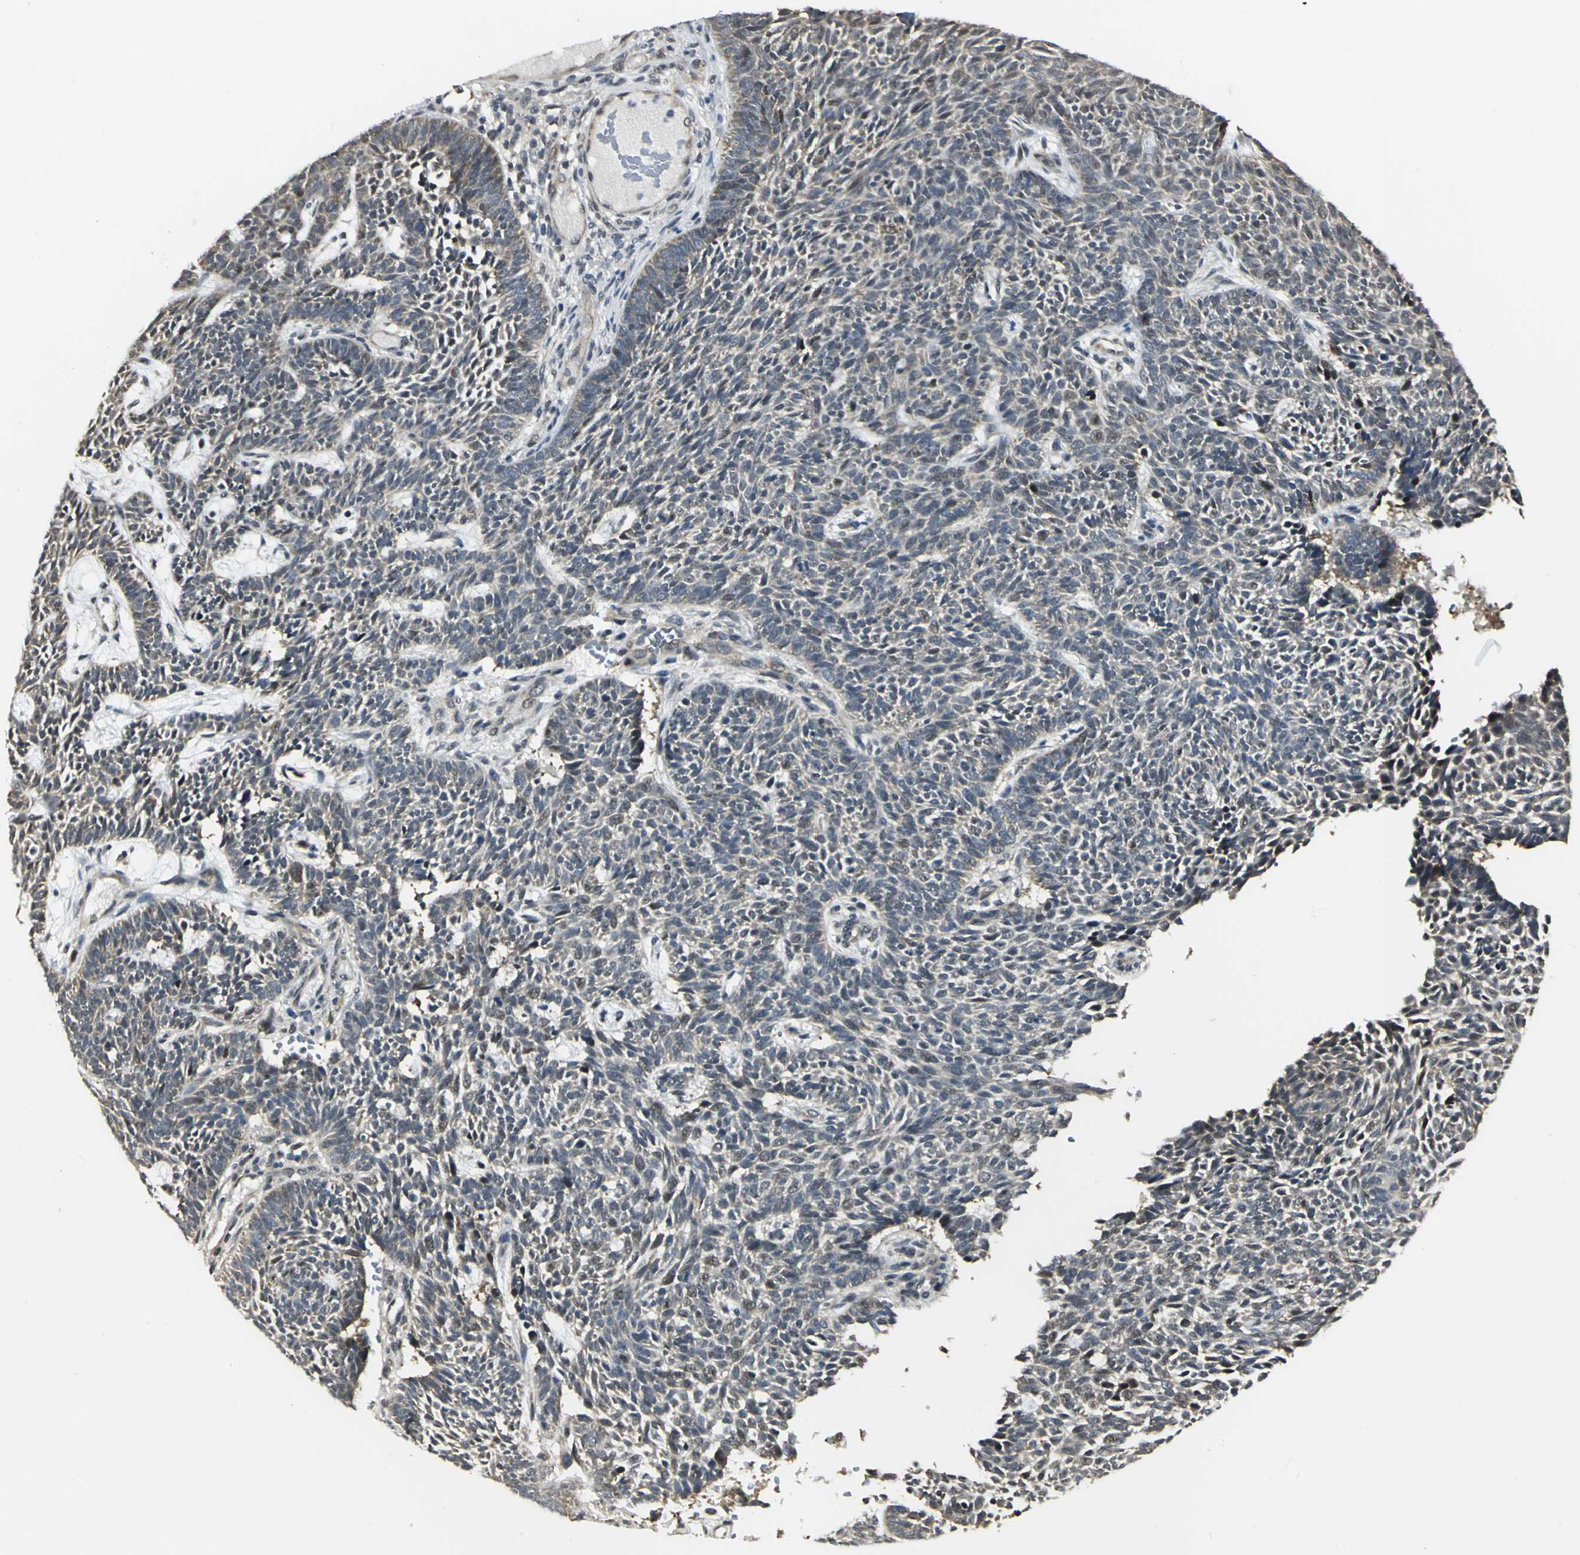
{"staining": {"intensity": "weak", "quantity": ">75%", "location": "cytoplasmic/membranous"}, "tissue": "skin cancer", "cell_type": "Tumor cells", "image_type": "cancer", "snomed": [{"axis": "morphology", "description": "Normal tissue, NOS"}, {"axis": "morphology", "description": "Basal cell carcinoma"}, {"axis": "topography", "description": "Skin"}], "caption": "Immunohistochemical staining of basal cell carcinoma (skin) reveals low levels of weak cytoplasmic/membranous staining in about >75% of tumor cells. (brown staining indicates protein expression, while blue staining denotes nuclei).", "gene": "PSMC4", "patient": {"sex": "male", "age": 87}}